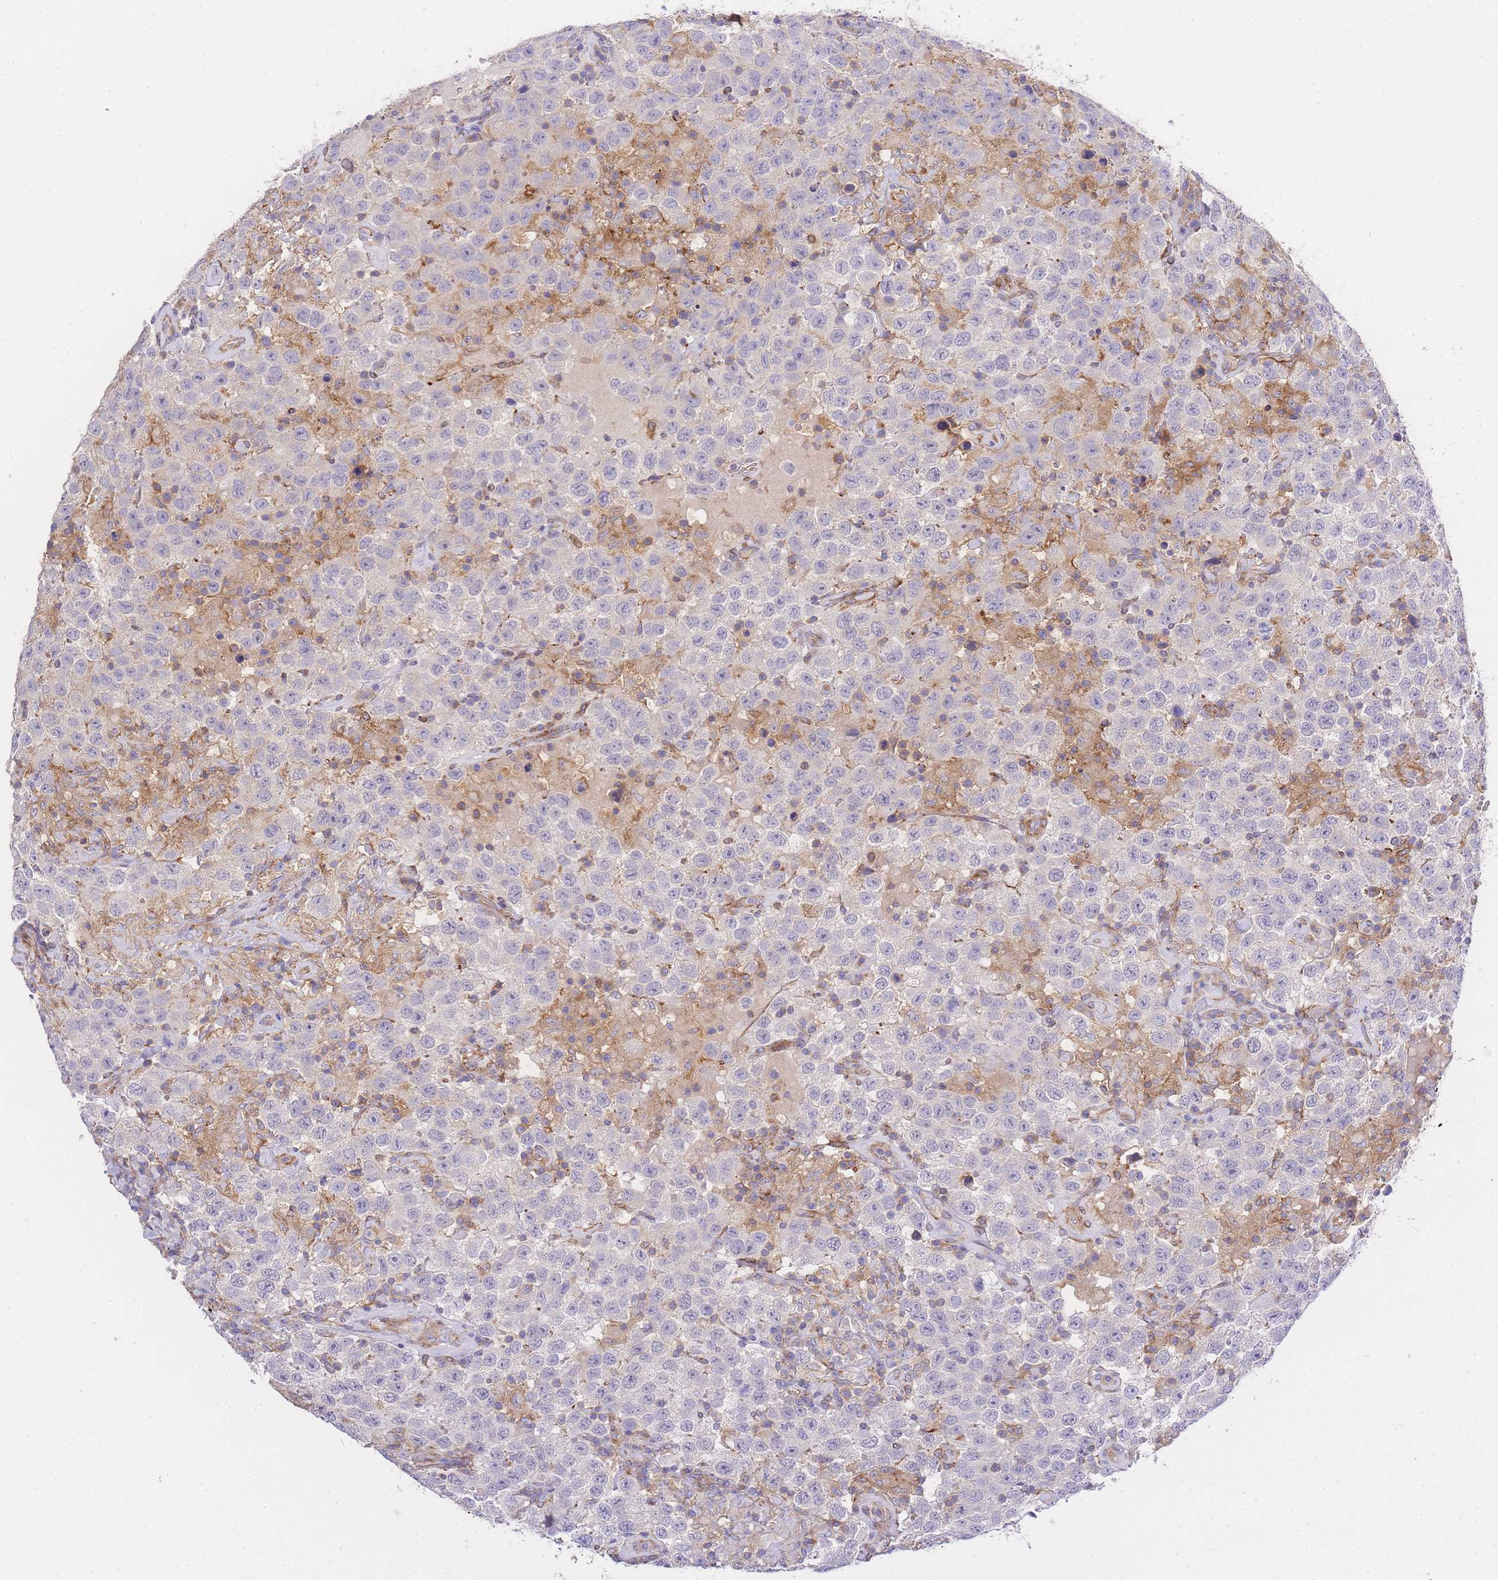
{"staining": {"intensity": "negative", "quantity": "none", "location": "none"}, "tissue": "testis cancer", "cell_type": "Tumor cells", "image_type": "cancer", "snomed": [{"axis": "morphology", "description": "Seminoma, NOS"}, {"axis": "topography", "description": "Testis"}], "caption": "High power microscopy image of an immunohistochemistry image of testis cancer (seminoma), revealing no significant staining in tumor cells. (Immunohistochemistry (ihc), brightfield microscopy, high magnification).", "gene": "INSYN2B", "patient": {"sex": "male", "age": 41}}